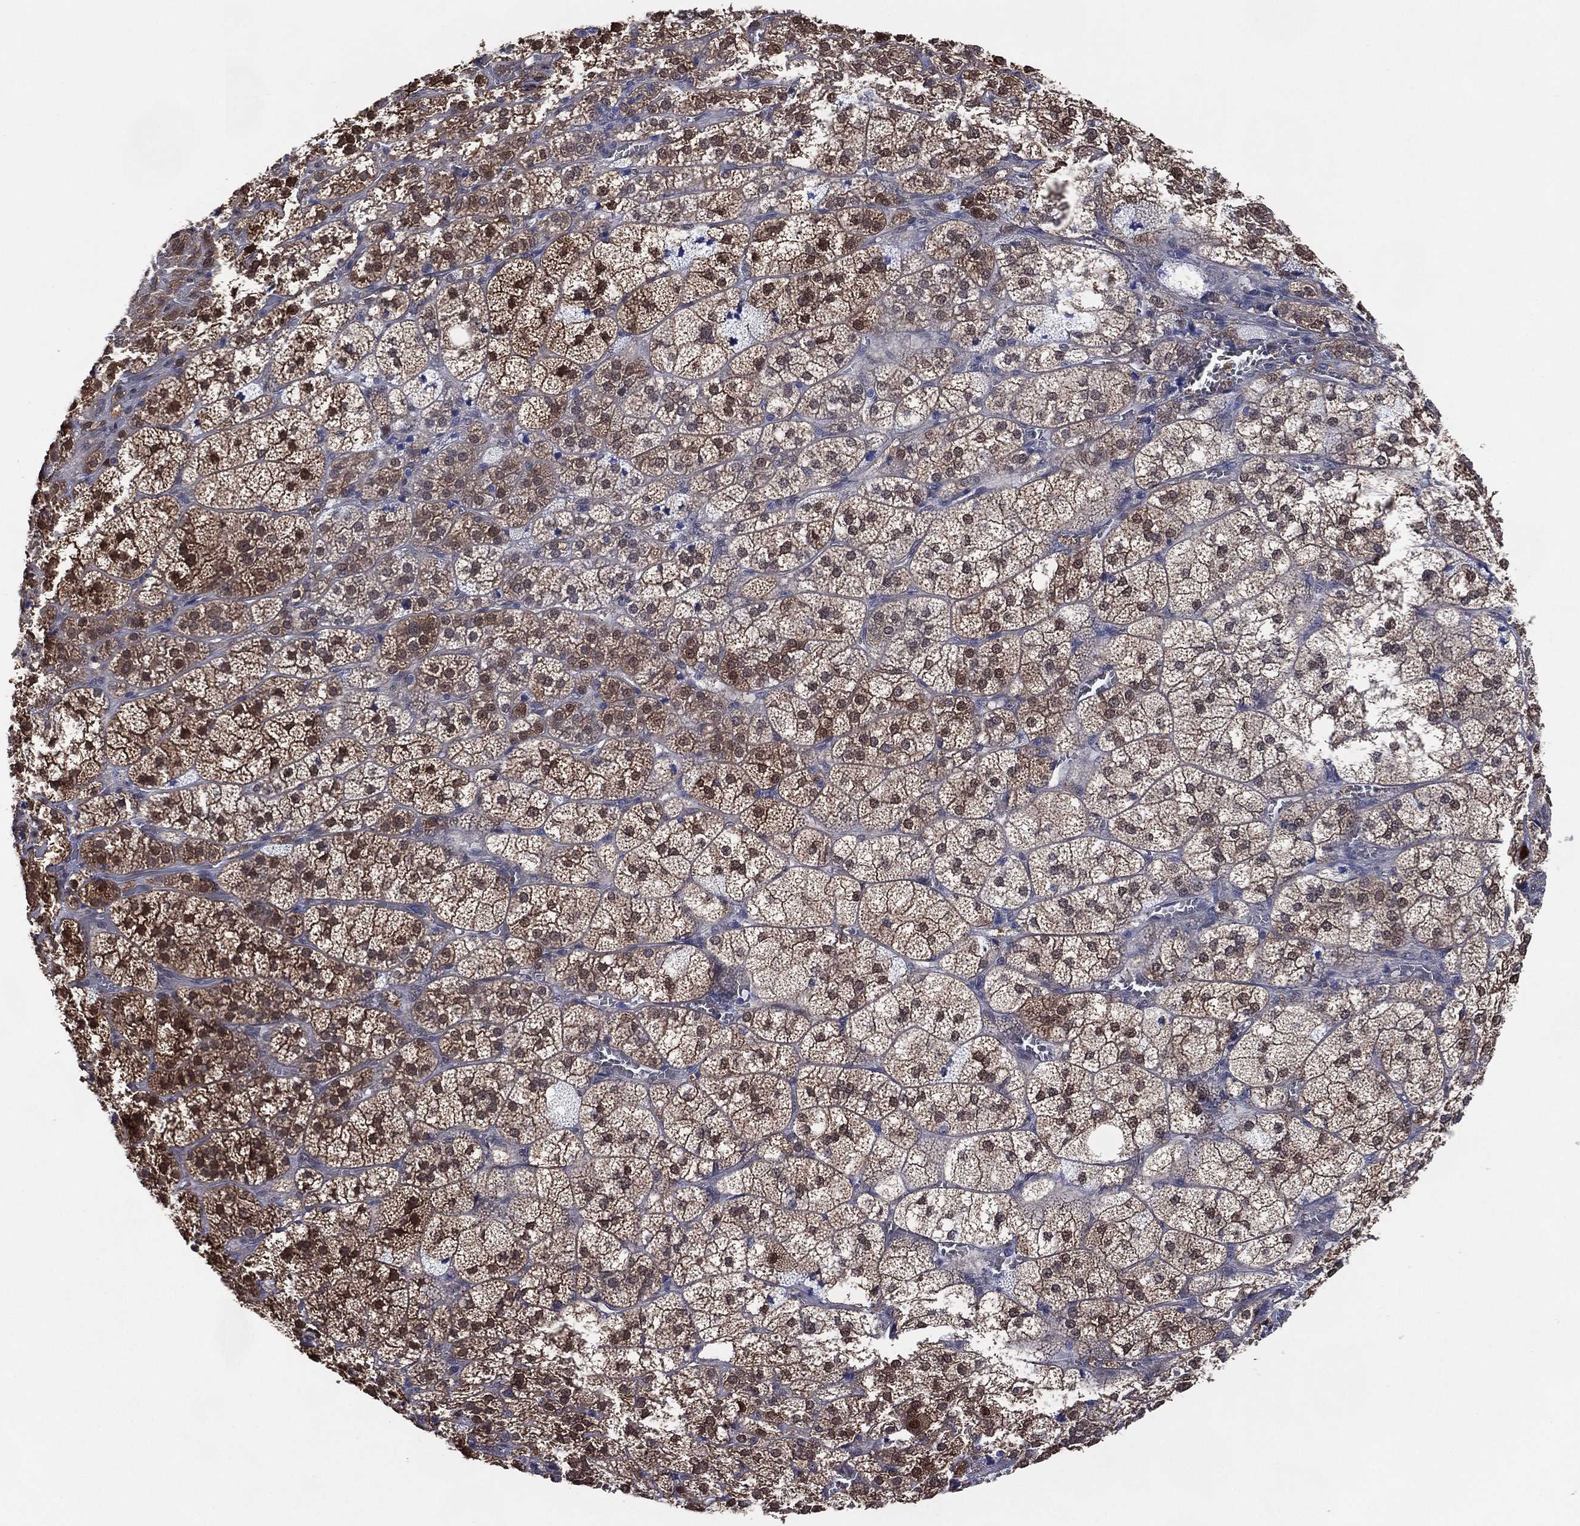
{"staining": {"intensity": "moderate", "quantity": "<25%", "location": "cytoplasmic/membranous,nuclear"}, "tissue": "adrenal gland", "cell_type": "Glandular cells", "image_type": "normal", "snomed": [{"axis": "morphology", "description": "Normal tissue, NOS"}, {"axis": "topography", "description": "Adrenal gland"}], "caption": "Protein staining reveals moderate cytoplasmic/membranous,nuclear positivity in about <25% of glandular cells in unremarkable adrenal gland. (Stains: DAB (3,3'-diaminobenzidine) in brown, nuclei in blue, Microscopy: brightfield microscopy at high magnification).", "gene": "AK1", "patient": {"sex": "female", "age": 60}}